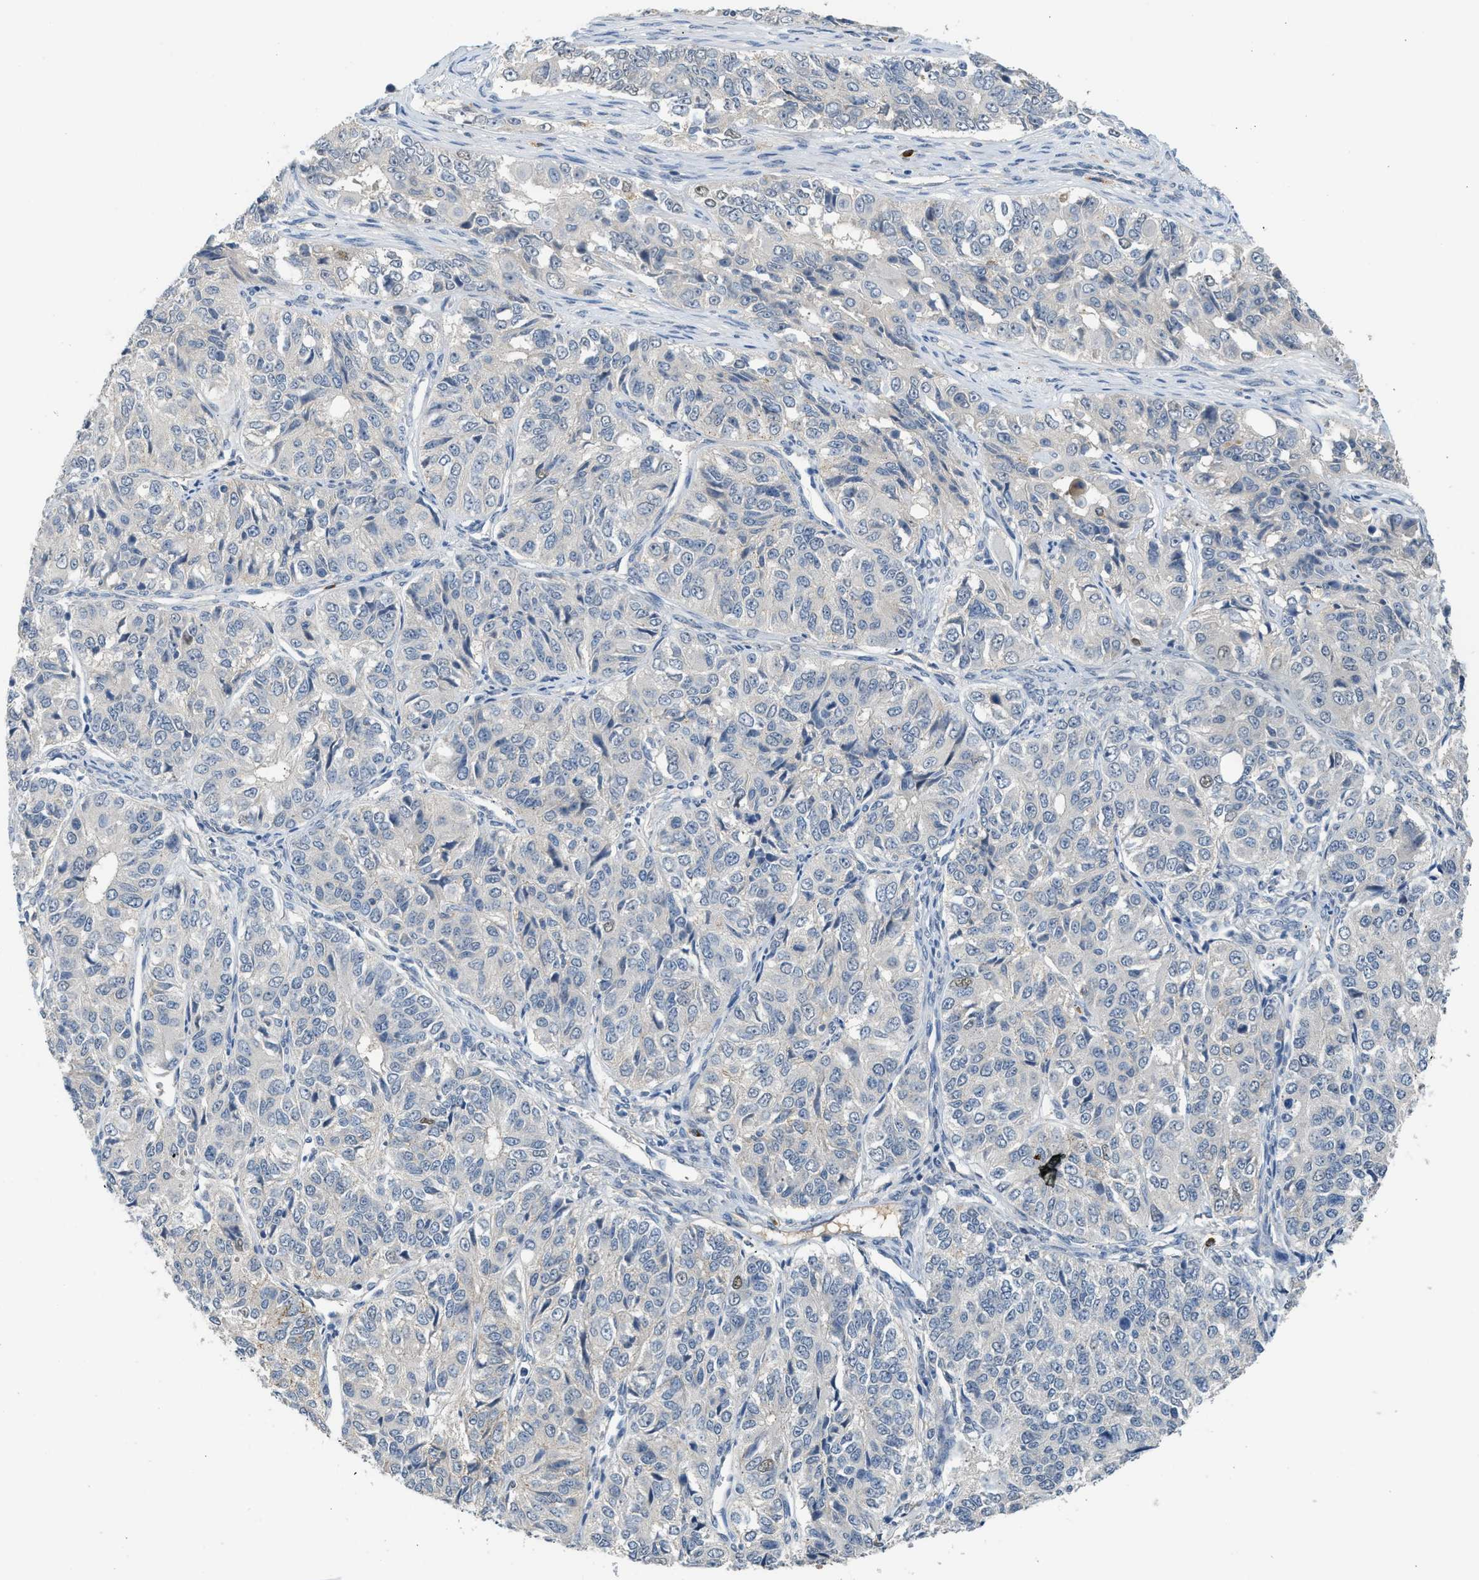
{"staining": {"intensity": "negative", "quantity": "none", "location": "none"}, "tissue": "ovarian cancer", "cell_type": "Tumor cells", "image_type": "cancer", "snomed": [{"axis": "morphology", "description": "Carcinoma, endometroid"}, {"axis": "topography", "description": "Ovary"}], "caption": "Immunohistochemical staining of ovarian cancer (endometroid carcinoma) exhibits no significant staining in tumor cells. (DAB (3,3'-diaminobenzidine) immunohistochemistry visualized using brightfield microscopy, high magnification).", "gene": "RHBDF2", "patient": {"sex": "female", "age": 51}}